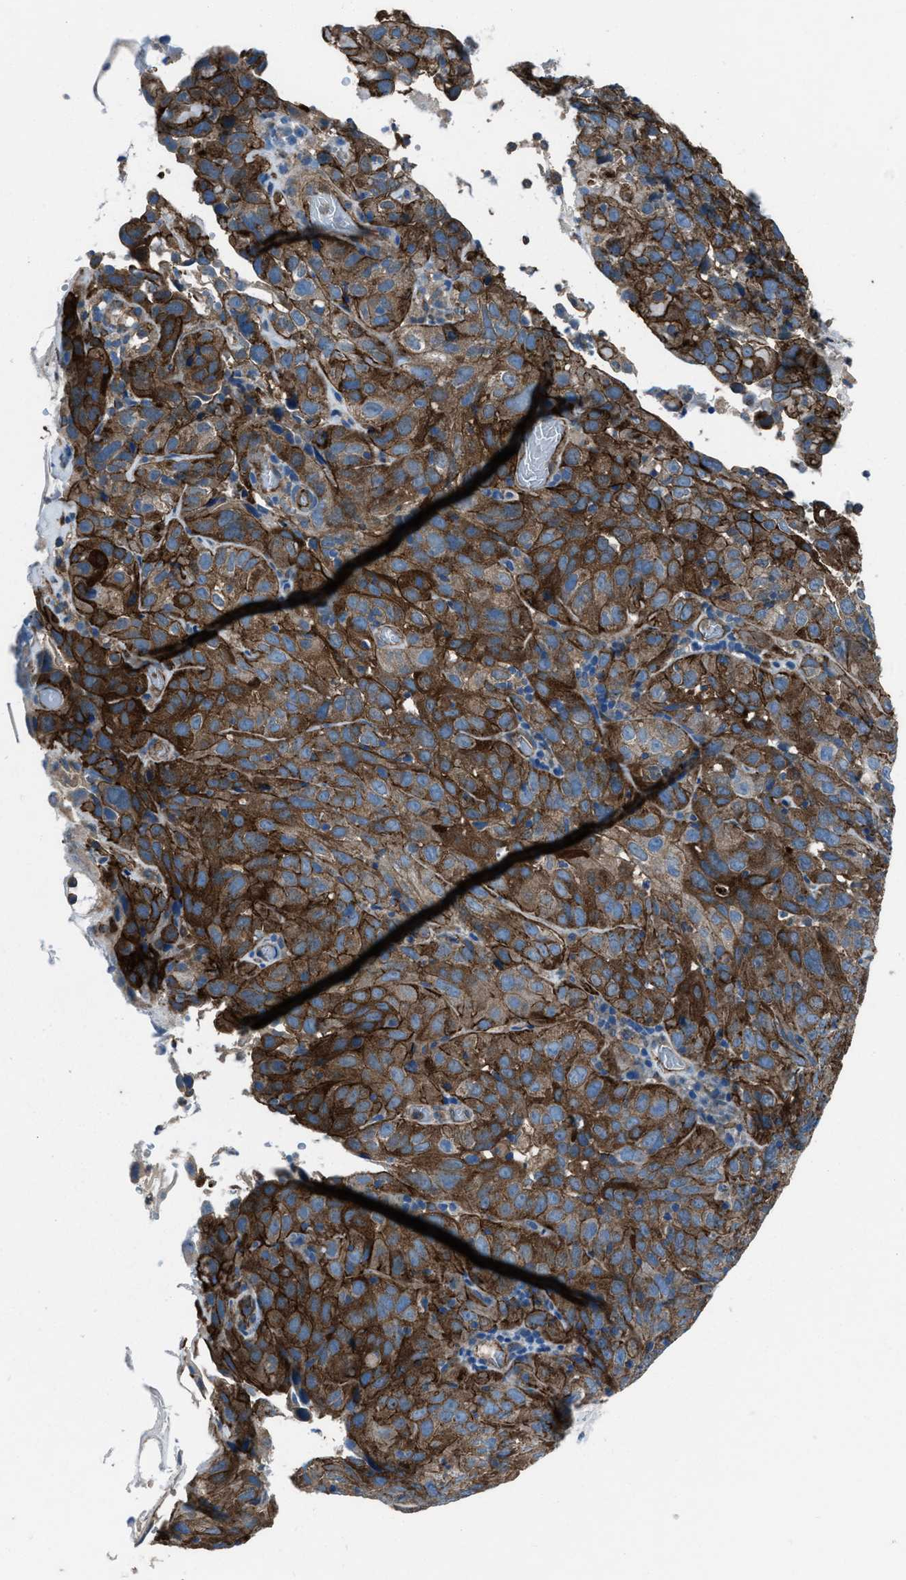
{"staining": {"intensity": "strong", "quantity": ">75%", "location": "cytoplasmic/membranous"}, "tissue": "cervical cancer", "cell_type": "Tumor cells", "image_type": "cancer", "snomed": [{"axis": "morphology", "description": "Squamous cell carcinoma, NOS"}, {"axis": "topography", "description": "Cervix"}], "caption": "Protein expression analysis of squamous cell carcinoma (cervical) shows strong cytoplasmic/membranous positivity in approximately >75% of tumor cells.", "gene": "SVIL", "patient": {"sex": "female", "age": 32}}